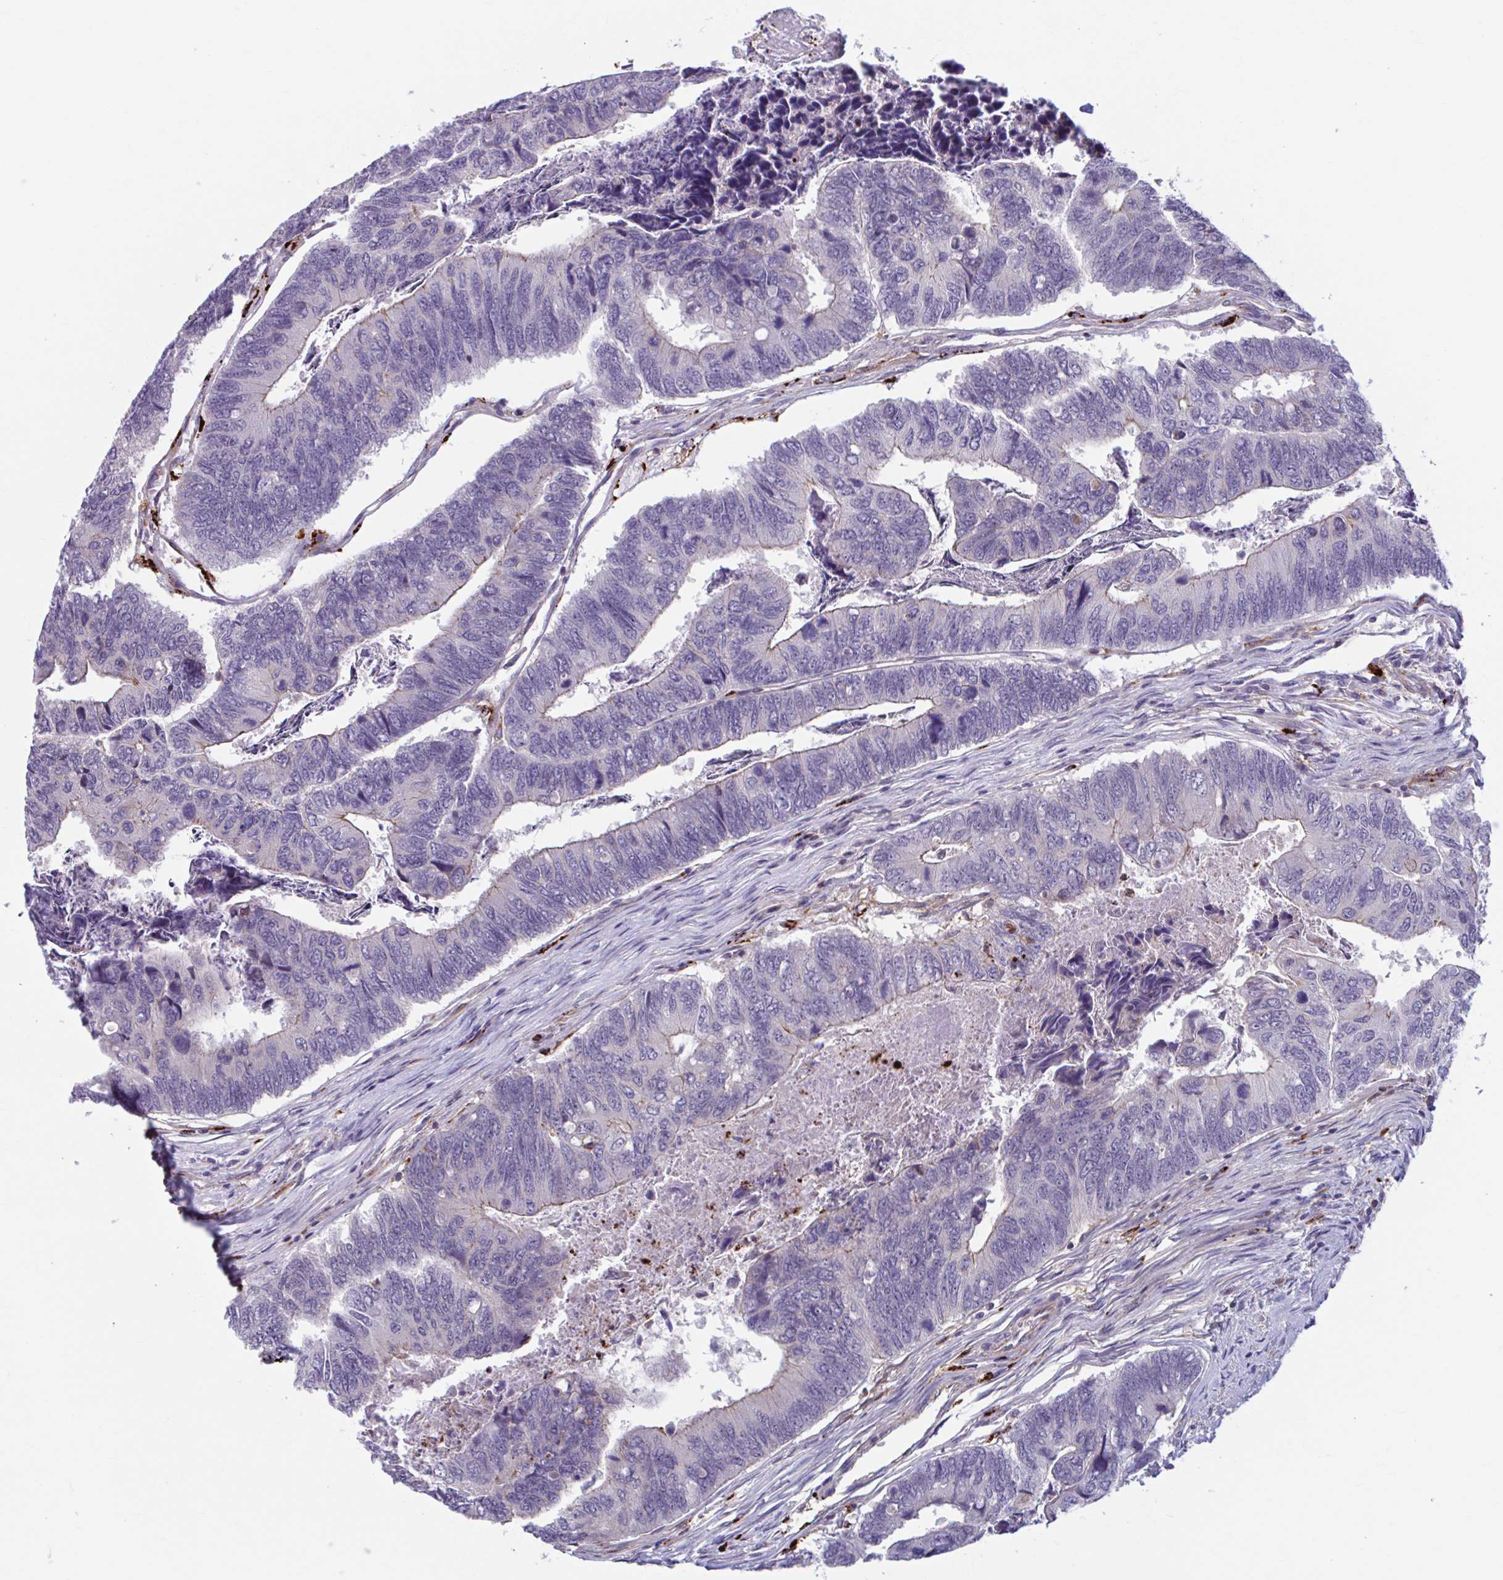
{"staining": {"intensity": "negative", "quantity": "none", "location": "none"}, "tissue": "colorectal cancer", "cell_type": "Tumor cells", "image_type": "cancer", "snomed": [{"axis": "morphology", "description": "Adenocarcinoma, NOS"}, {"axis": "topography", "description": "Colon"}], "caption": "A high-resolution histopathology image shows immunohistochemistry staining of colorectal adenocarcinoma, which exhibits no significant positivity in tumor cells.", "gene": "ADAT3", "patient": {"sex": "female", "age": 67}}